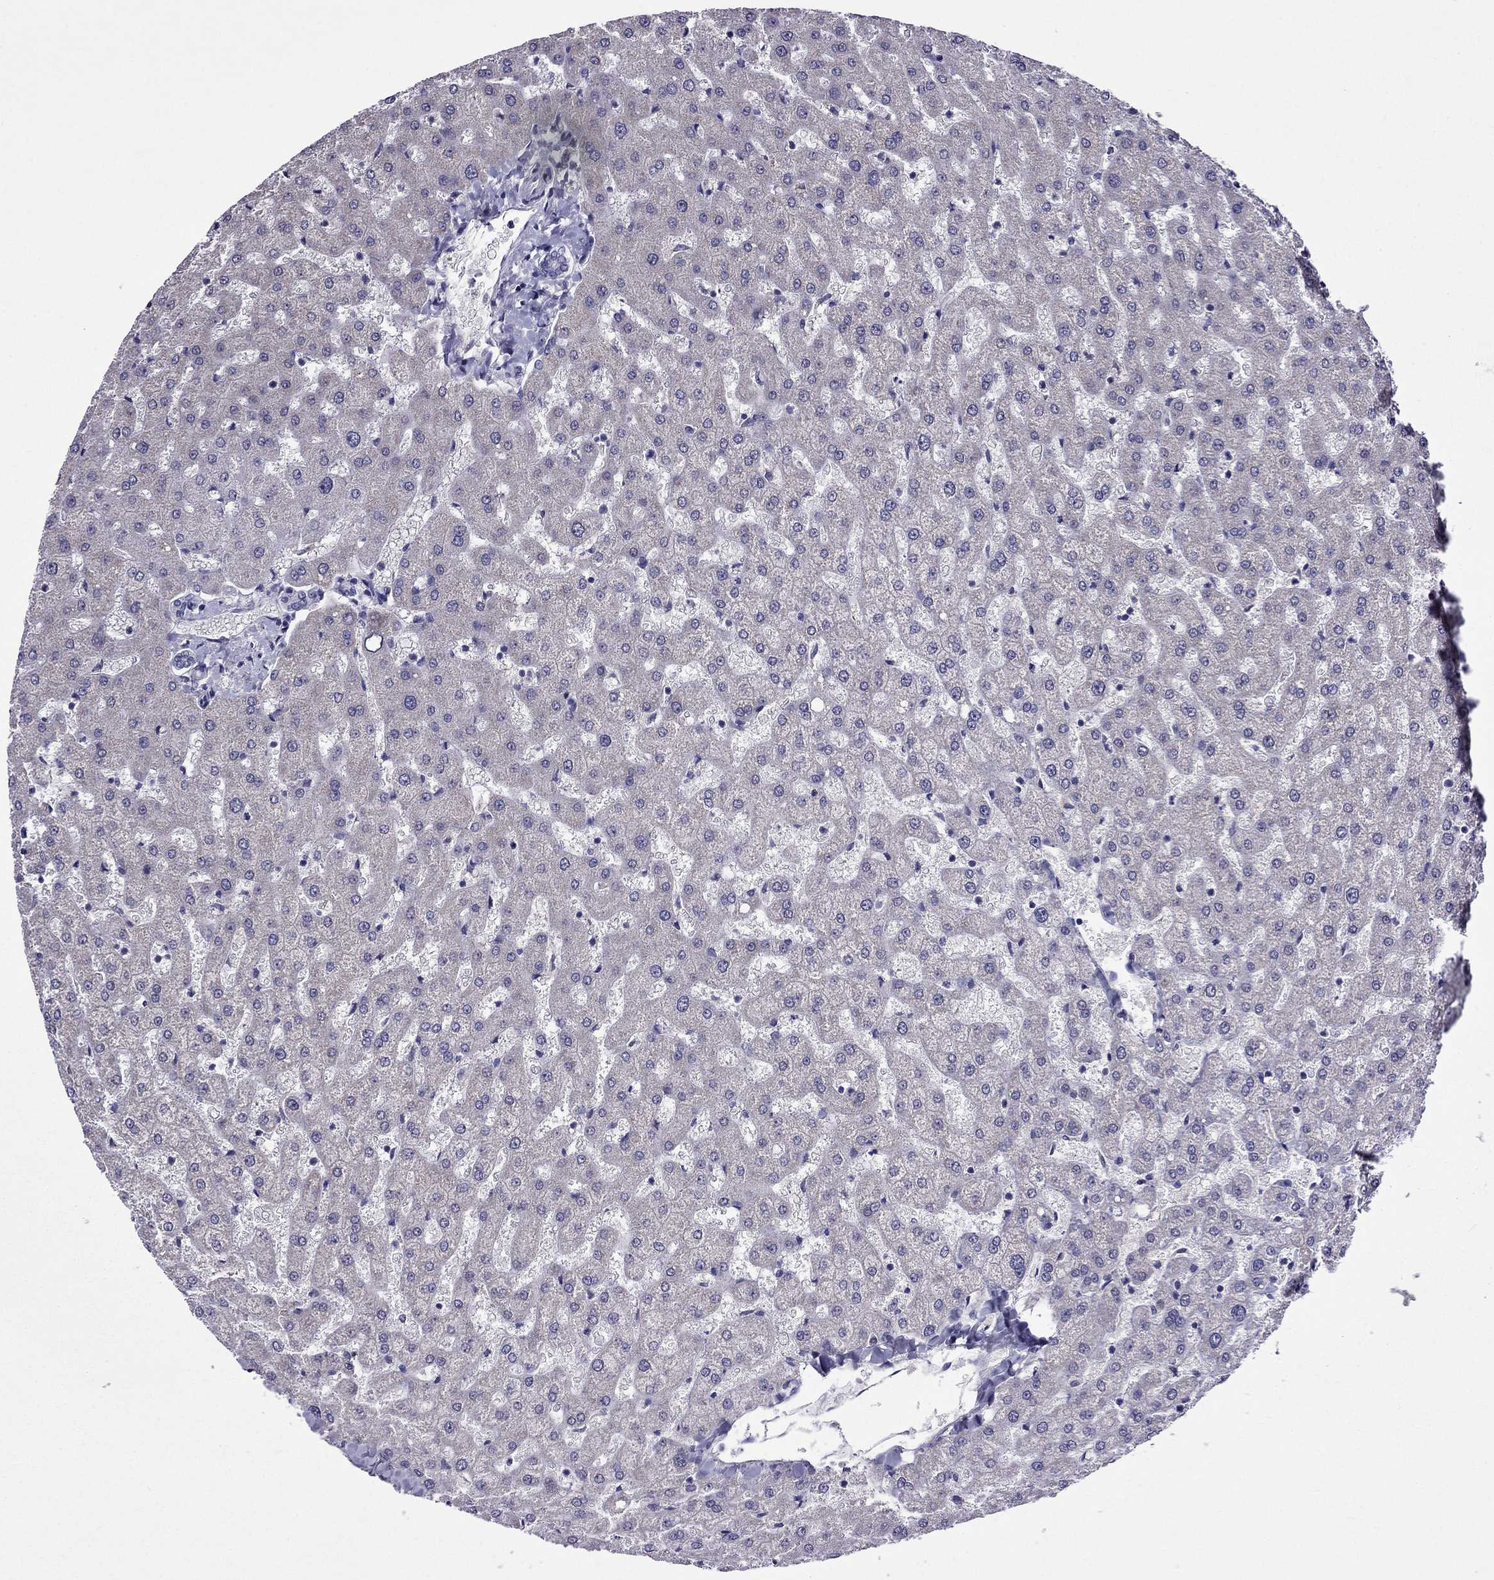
{"staining": {"intensity": "negative", "quantity": "none", "location": "none"}, "tissue": "liver", "cell_type": "Cholangiocytes", "image_type": "normal", "snomed": [{"axis": "morphology", "description": "Normal tissue, NOS"}, {"axis": "topography", "description": "Liver"}], "caption": "A histopathology image of human liver is negative for staining in cholangiocytes.", "gene": "SPTBN4", "patient": {"sex": "female", "age": 50}}